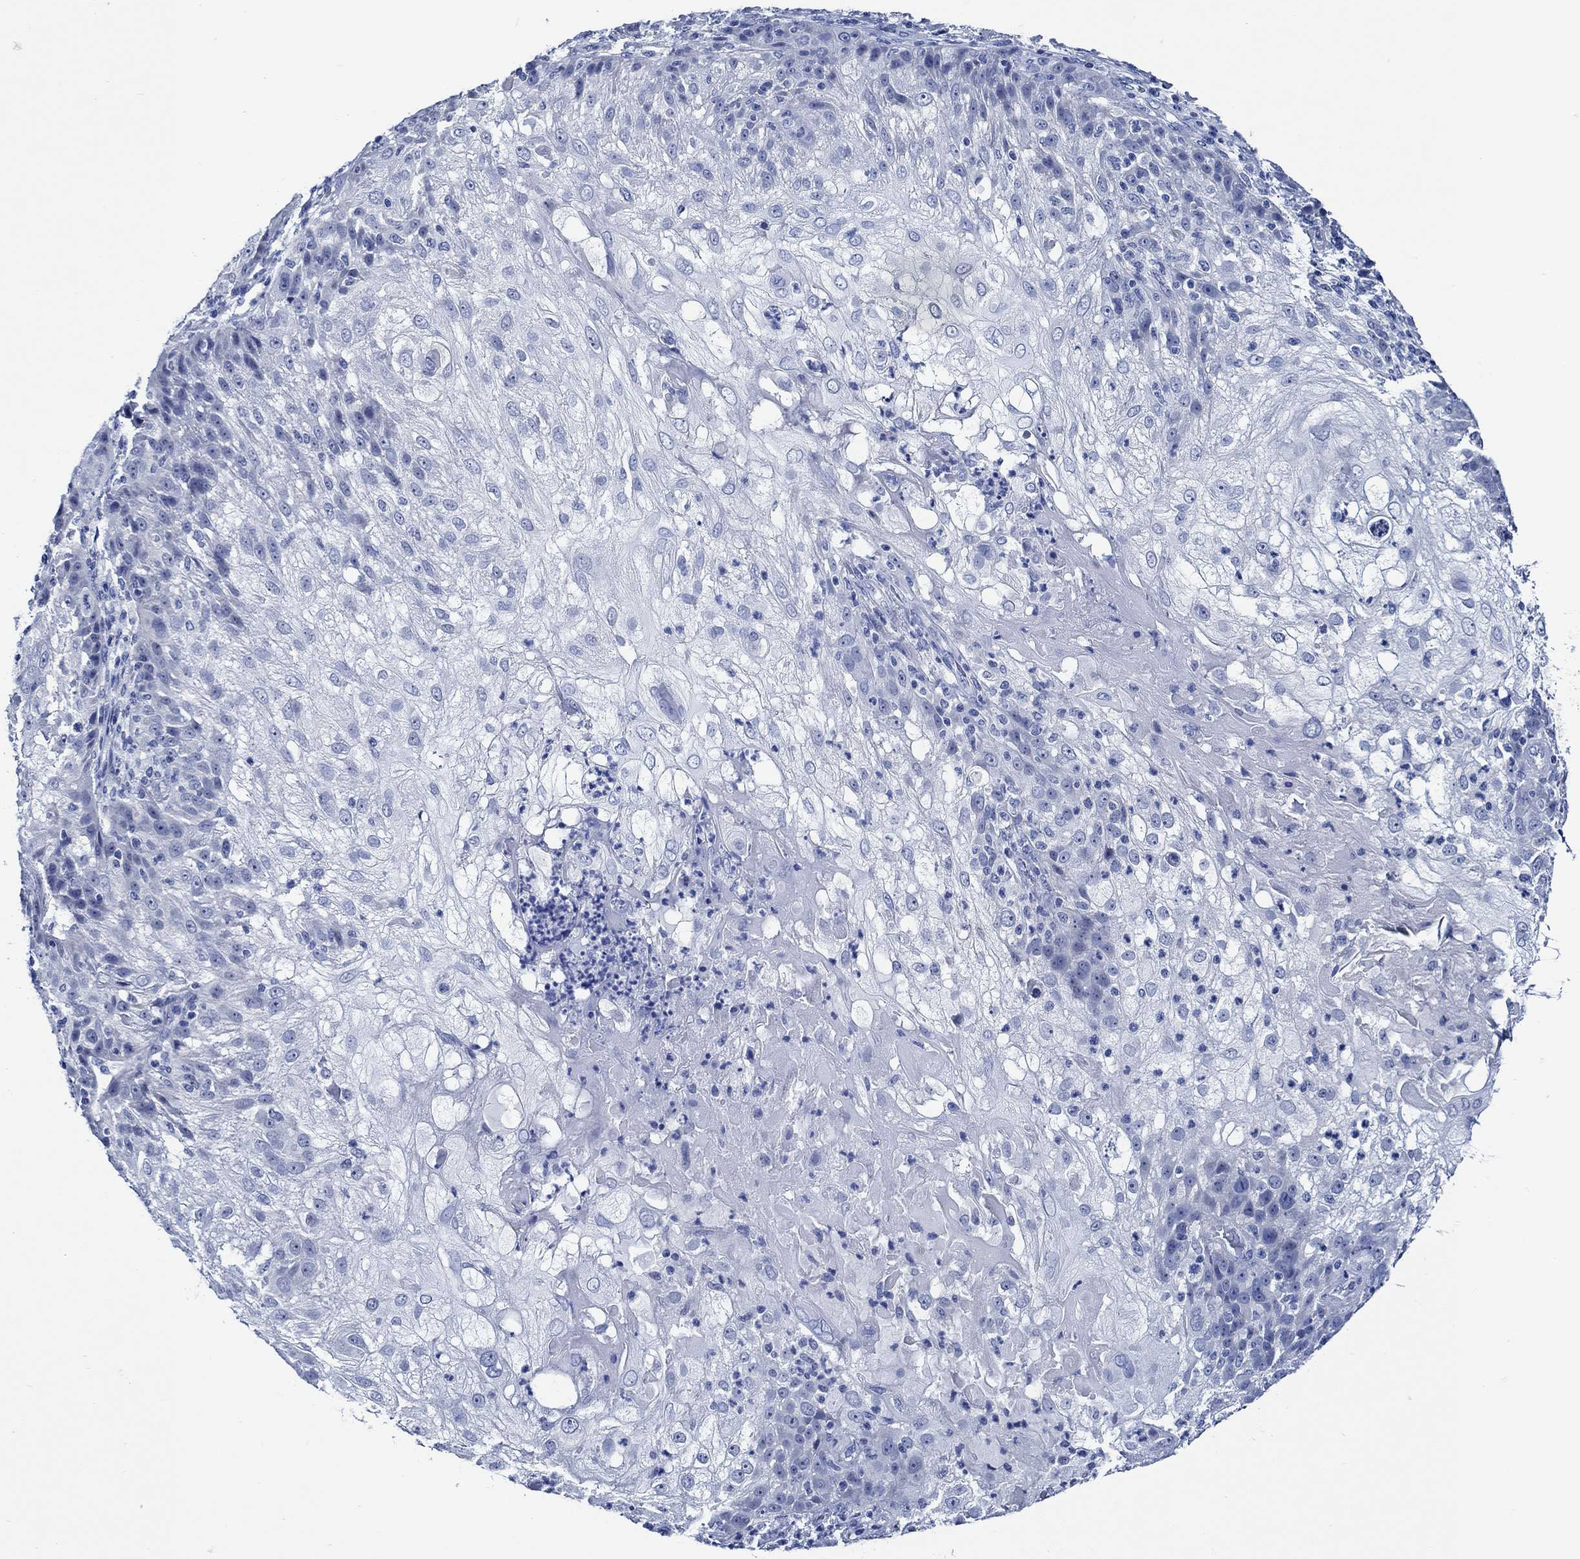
{"staining": {"intensity": "negative", "quantity": "none", "location": "none"}, "tissue": "skin cancer", "cell_type": "Tumor cells", "image_type": "cancer", "snomed": [{"axis": "morphology", "description": "Normal tissue, NOS"}, {"axis": "morphology", "description": "Squamous cell carcinoma, NOS"}, {"axis": "topography", "description": "Skin"}], "caption": "The histopathology image shows no significant expression in tumor cells of squamous cell carcinoma (skin).", "gene": "WDR62", "patient": {"sex": "female", "age": 83}}